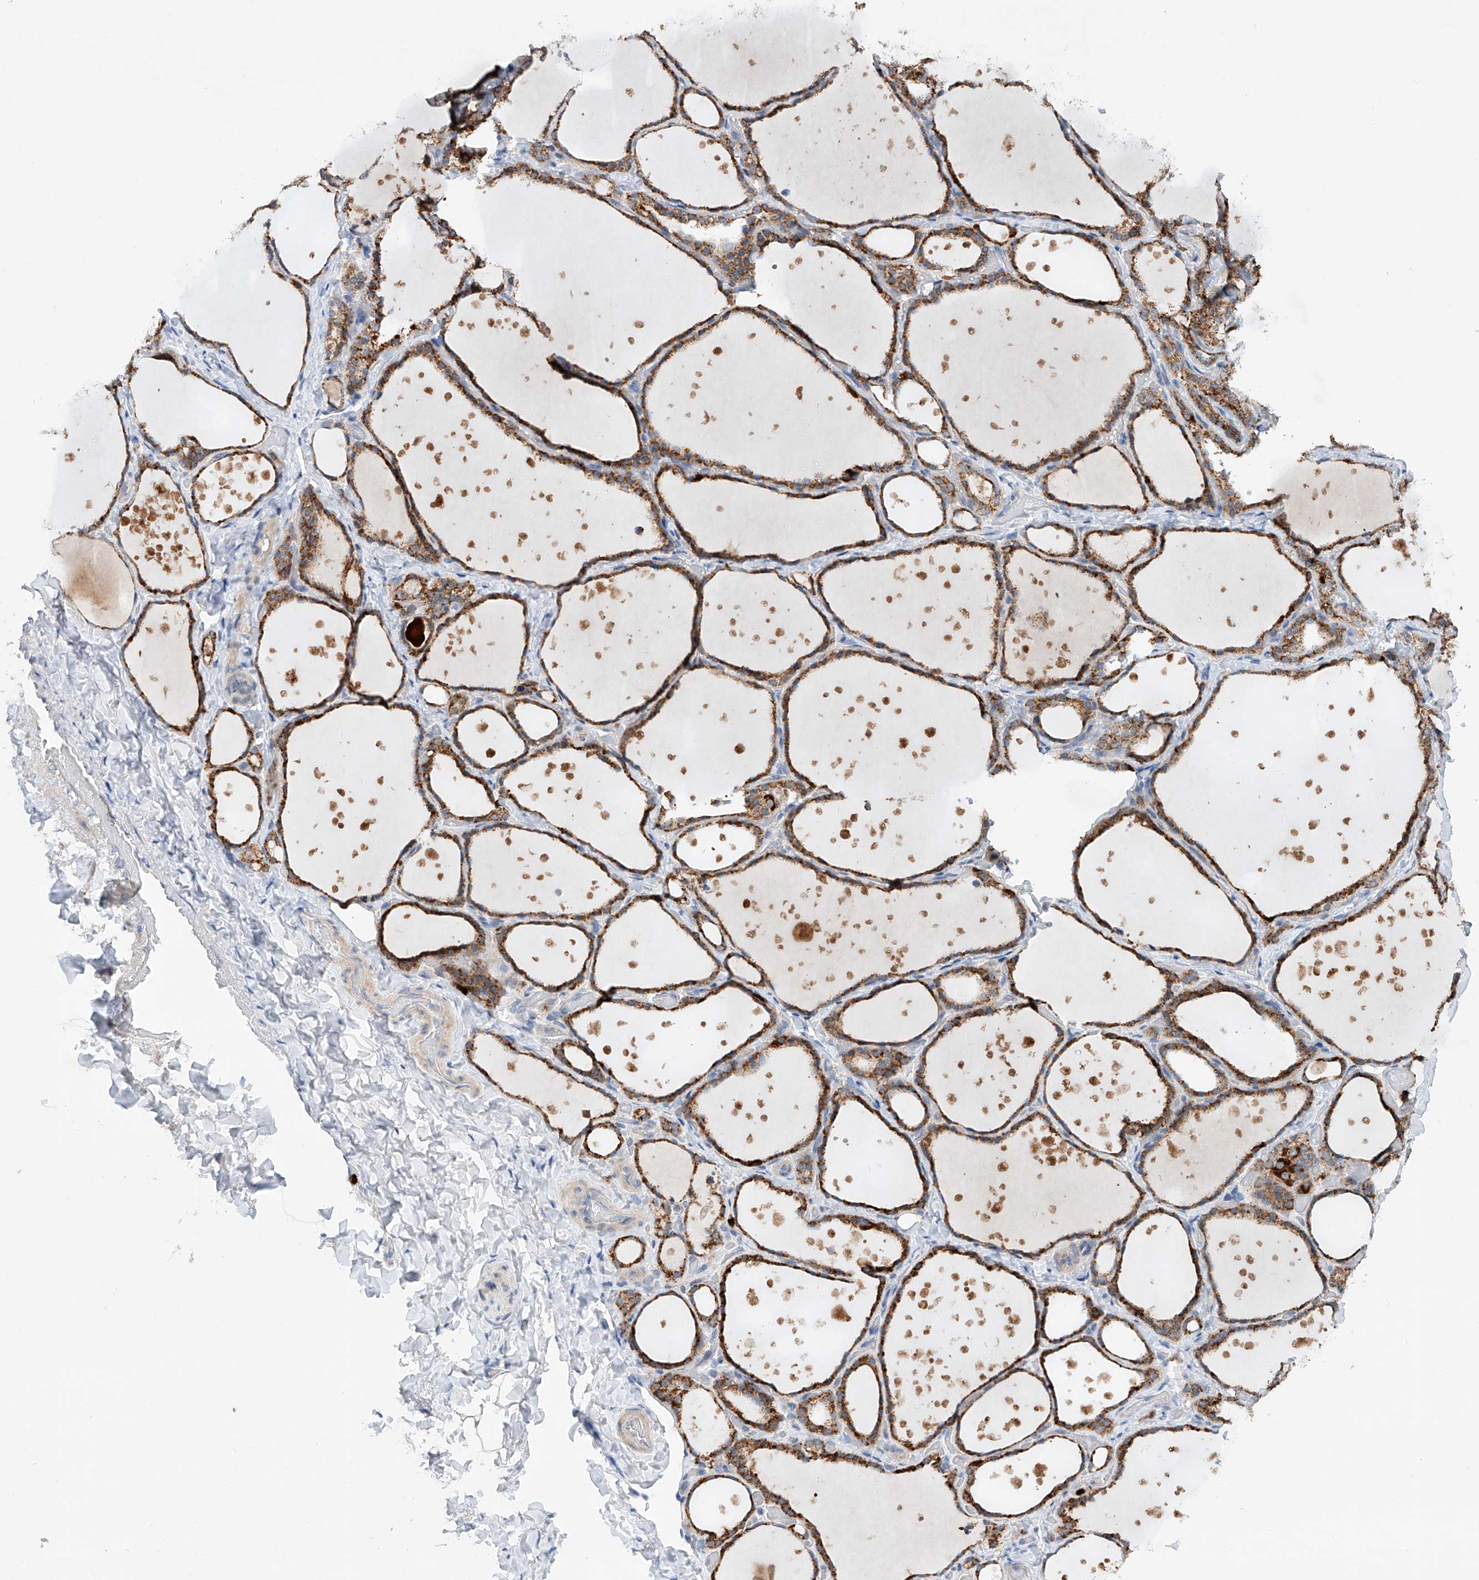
{"staining": {"intensity": "strong", "quantity": ">75%", "location": "cytoplasmic/membranous"}, "tissue": "thyroid gland", "cell_type": "Glandular cells", "image_type": "normal", "snomed": [{"axis": "morphology", "description": "Normal tissue, NOS"}, {"axis": "topography", "description": "Thyroid gland"}], "caption": "Immunohistochemistry image of normal thyroid gland: thyroid gland stained using IHC demonstrates high levels of strong protein expression localized specifically in the cytoplasmic/membranous of glandular cells, appearing as a cytoplasmic/membranous brown color.", "gene": "GPC4", "patient": {"sex": "female", "age": 44}}